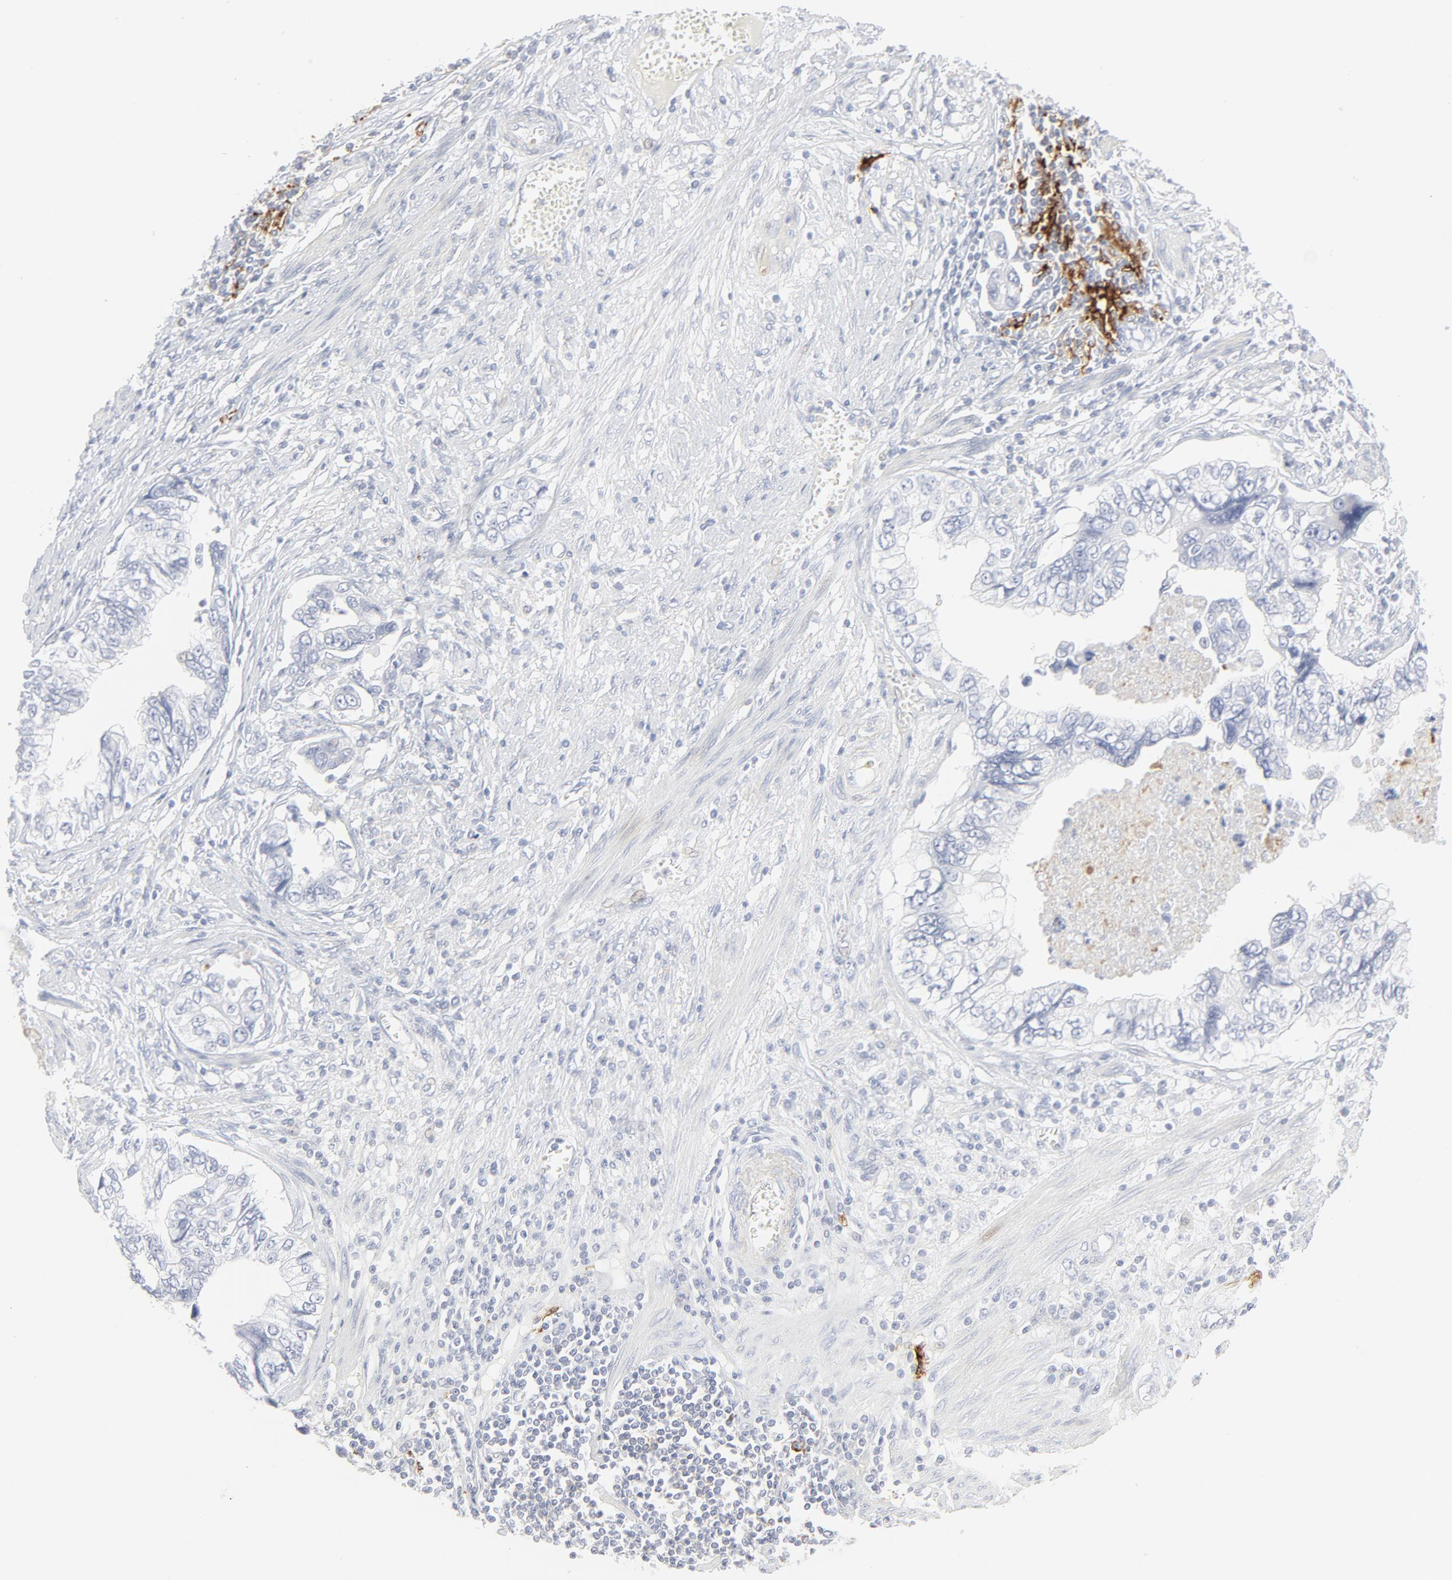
{"staining": {"intensity": "negative", "quantity": "none", "location": "none"}, "tissue": "stomach cancer", "cell_type": "Tumor cells", "image_type": "cancer", "snomed": [{"axis": "morphology", "description": "Adenocarcinoma, NOS"}, {"axis": "topography", "description": "Pancreas"}, {"axis": "topography", "description": "Stomach, upper"}], "caption": "Immunohistochemistry micrograph of neoplastic tissue: stomach adenocarcinoma stained with DAB (3,3'-diaminobenzidine) displays no significant protein expression in tumor cells.", "gene": "CCR7", "patient": {"sex": "male", "age": 77}}